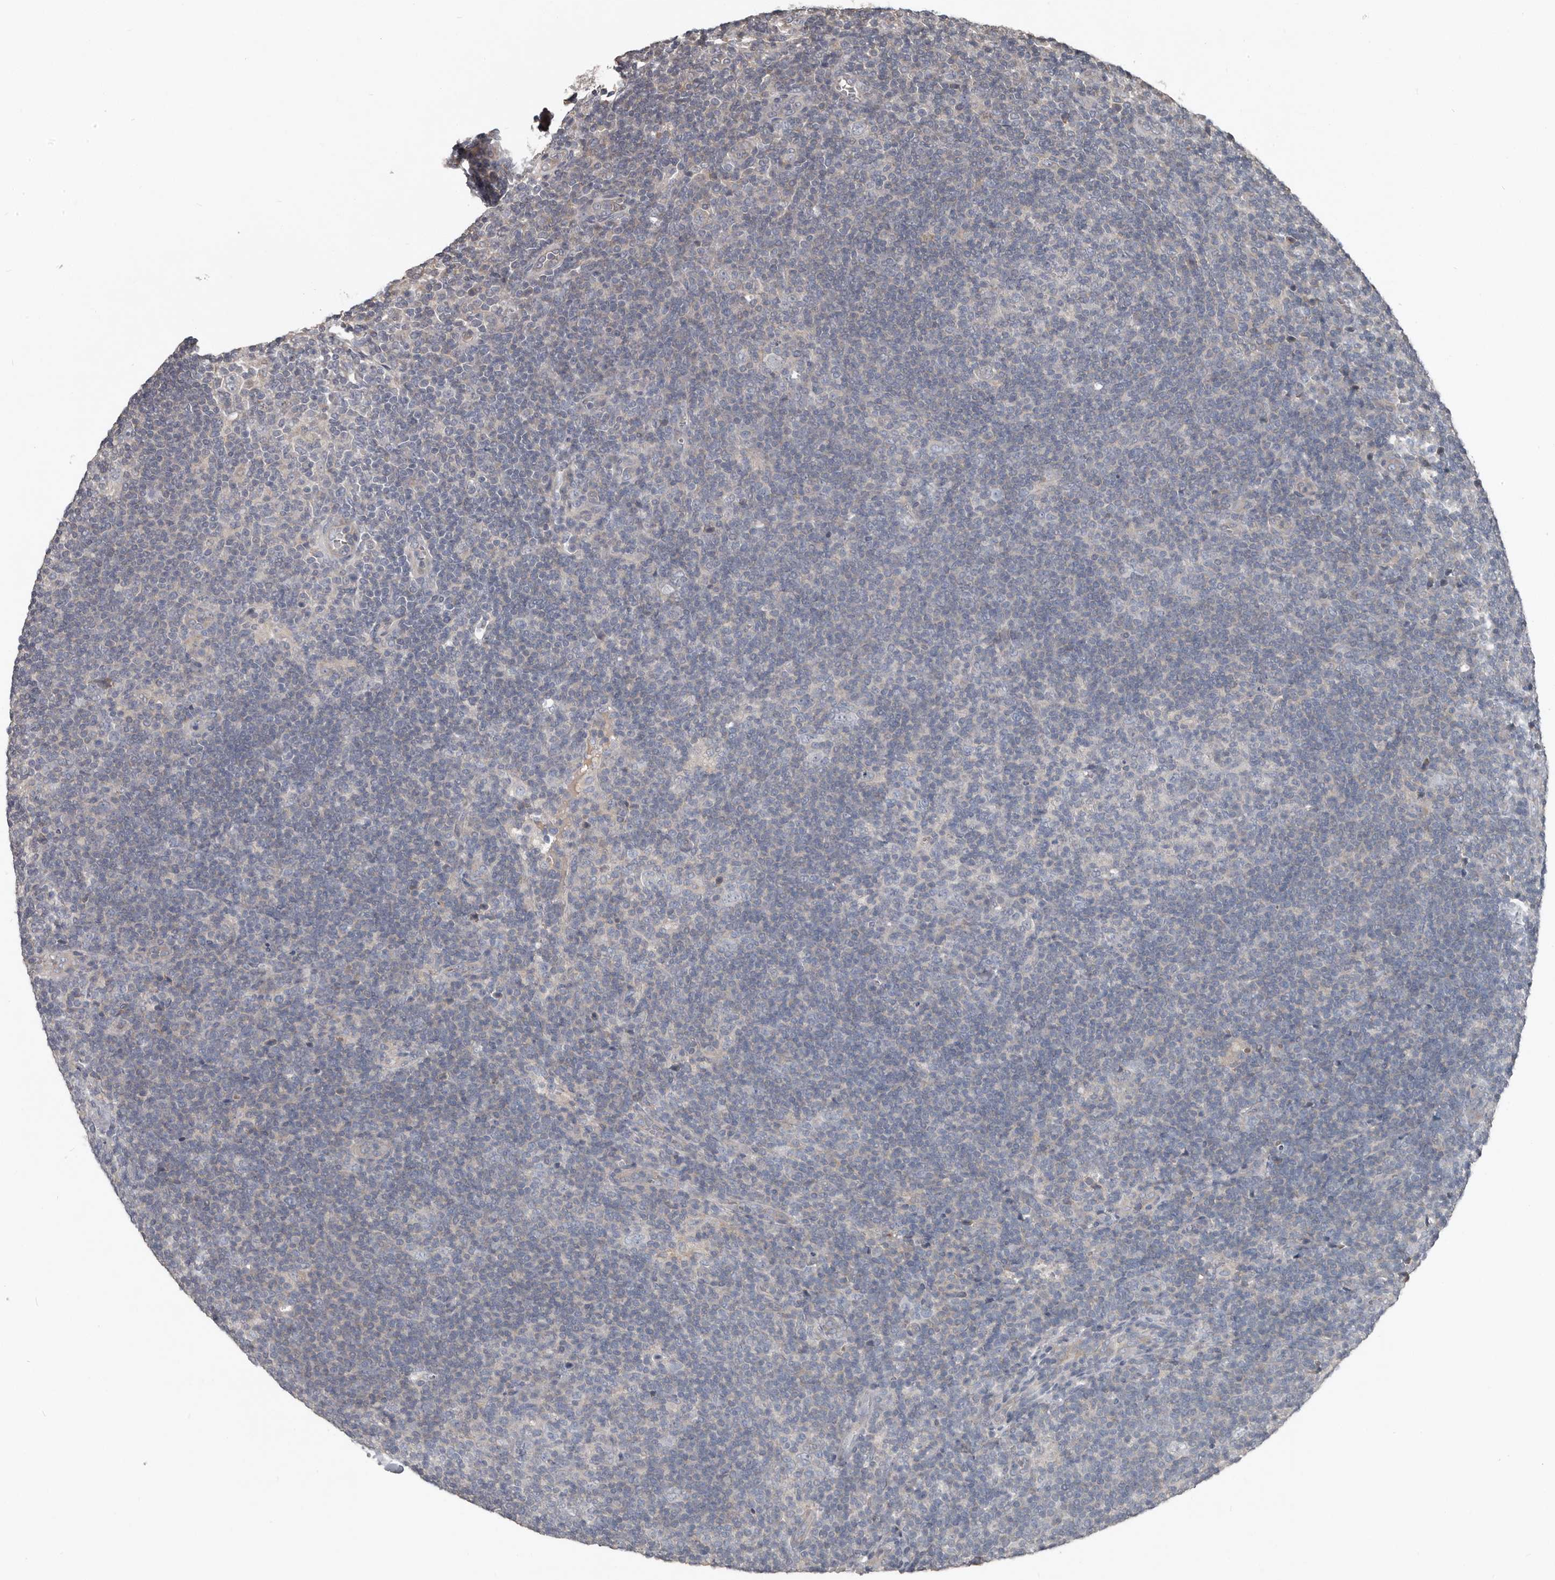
{"staining": {"intensity": "negative", "quantity": "none", "location": "none"}, "tissue": "lymphoma", "cell_type": "Tumor cells", "image_type": "cancer", "snomed": [{"axis": "morphology", "description": "Hodgkin's disease, NOS"}, {"axis": "topography", "description": "Lymph node"}], "caption": "Immunohistochemical staining of human lymphoma displays no significant expression in tumor cells. (Stains: DAB immunohistochemistry with hematoxylin counter stain, Microscopy: brightfield microscopy at high magnification).", "gene": "CA6", "patient": {"sex": "female", "age": 57}}